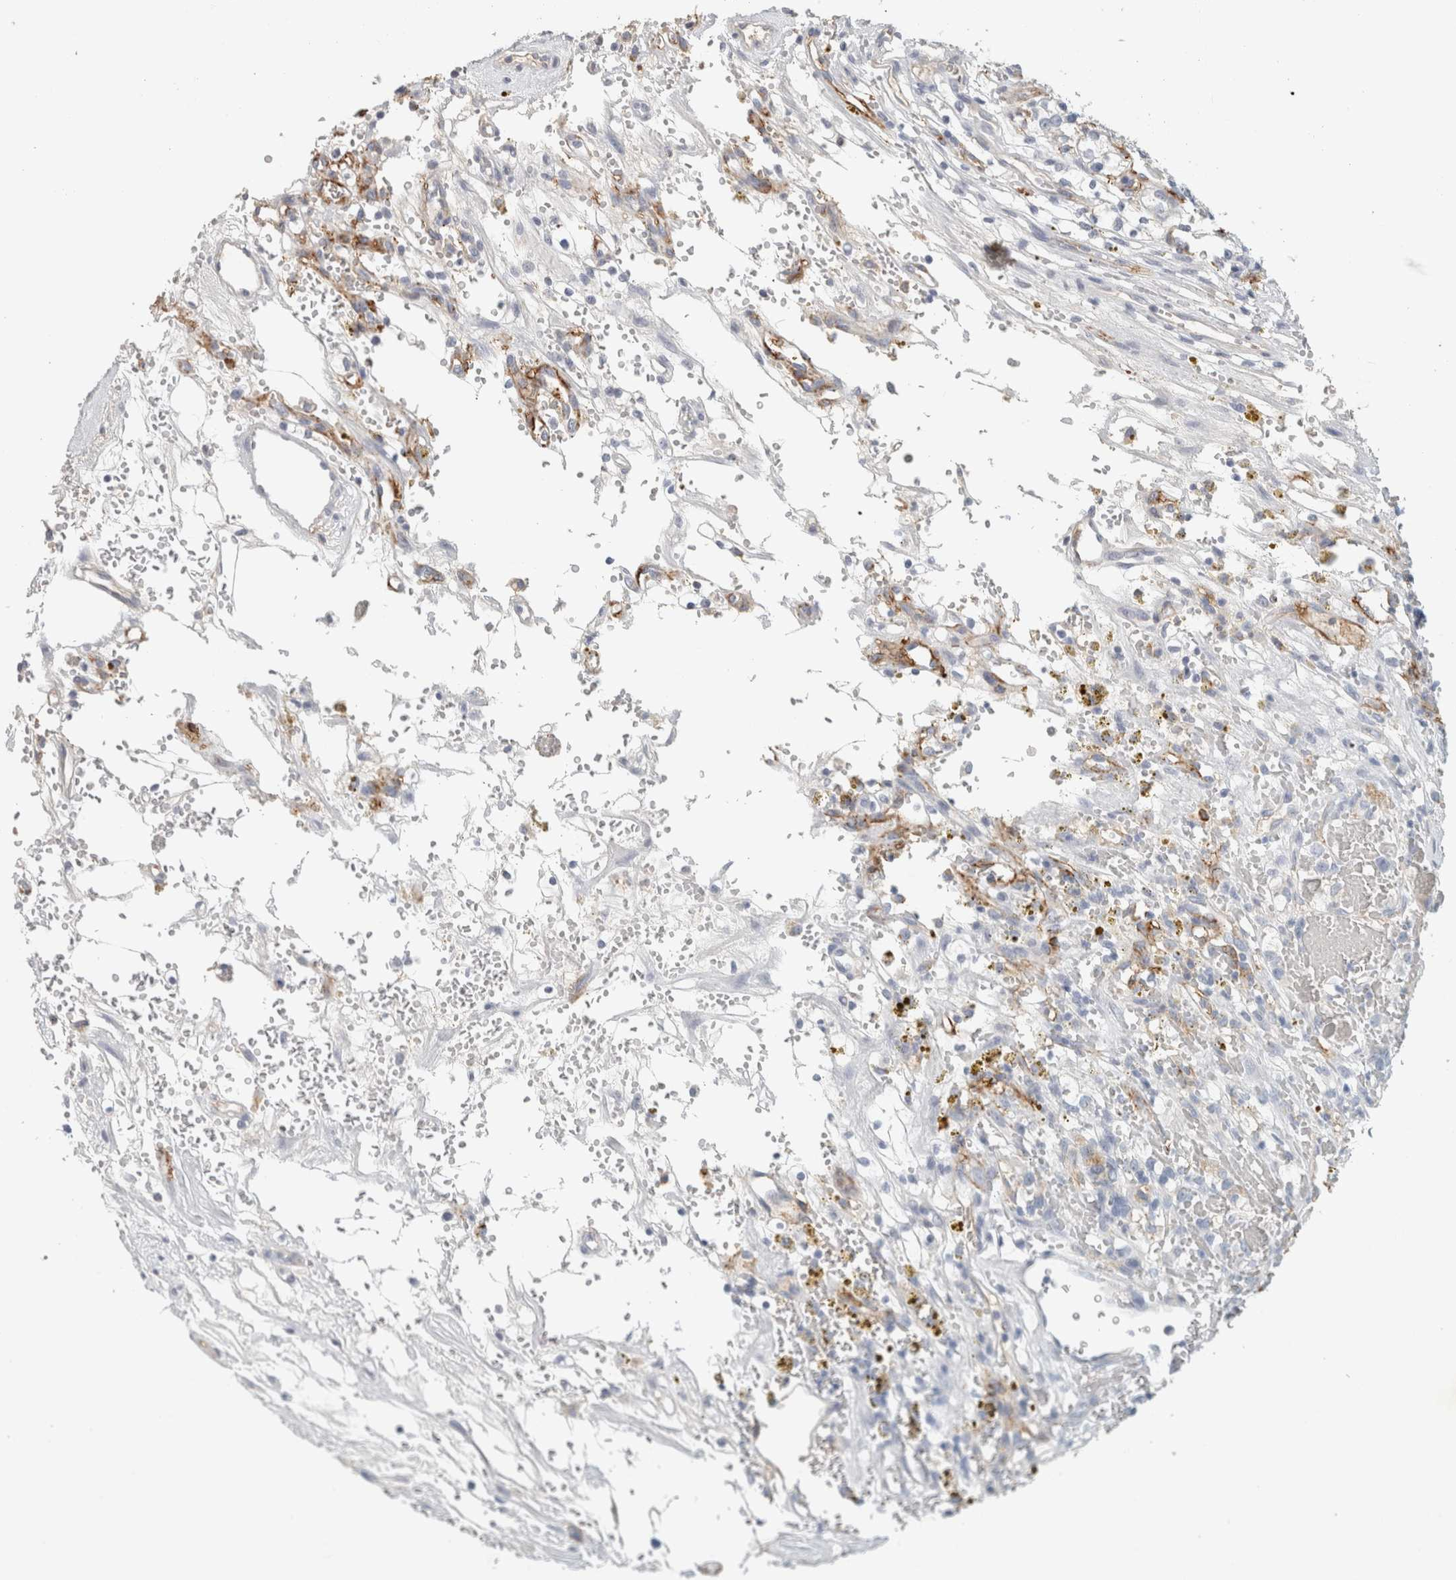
{"staining": {"intensity": "negative", "quantity": "none", "location": "none"}, "tissue": "renal cancer", "cell_type": "Tumor cells", "image_type": "cancer", "snomed": [{"axis": "morphology", "description": "Adenocarcinoma, NOS"}, {"axis": "topography", "description": "Kidney"}], "caption": "DAB (3,3'-diaminobenzidine) immunohistochemical staining of renal adenocarcinoma exhibits no significant positivity in tumor cells.", "gene": "CD36", "patient": {"sex": "female", "age": 57}}